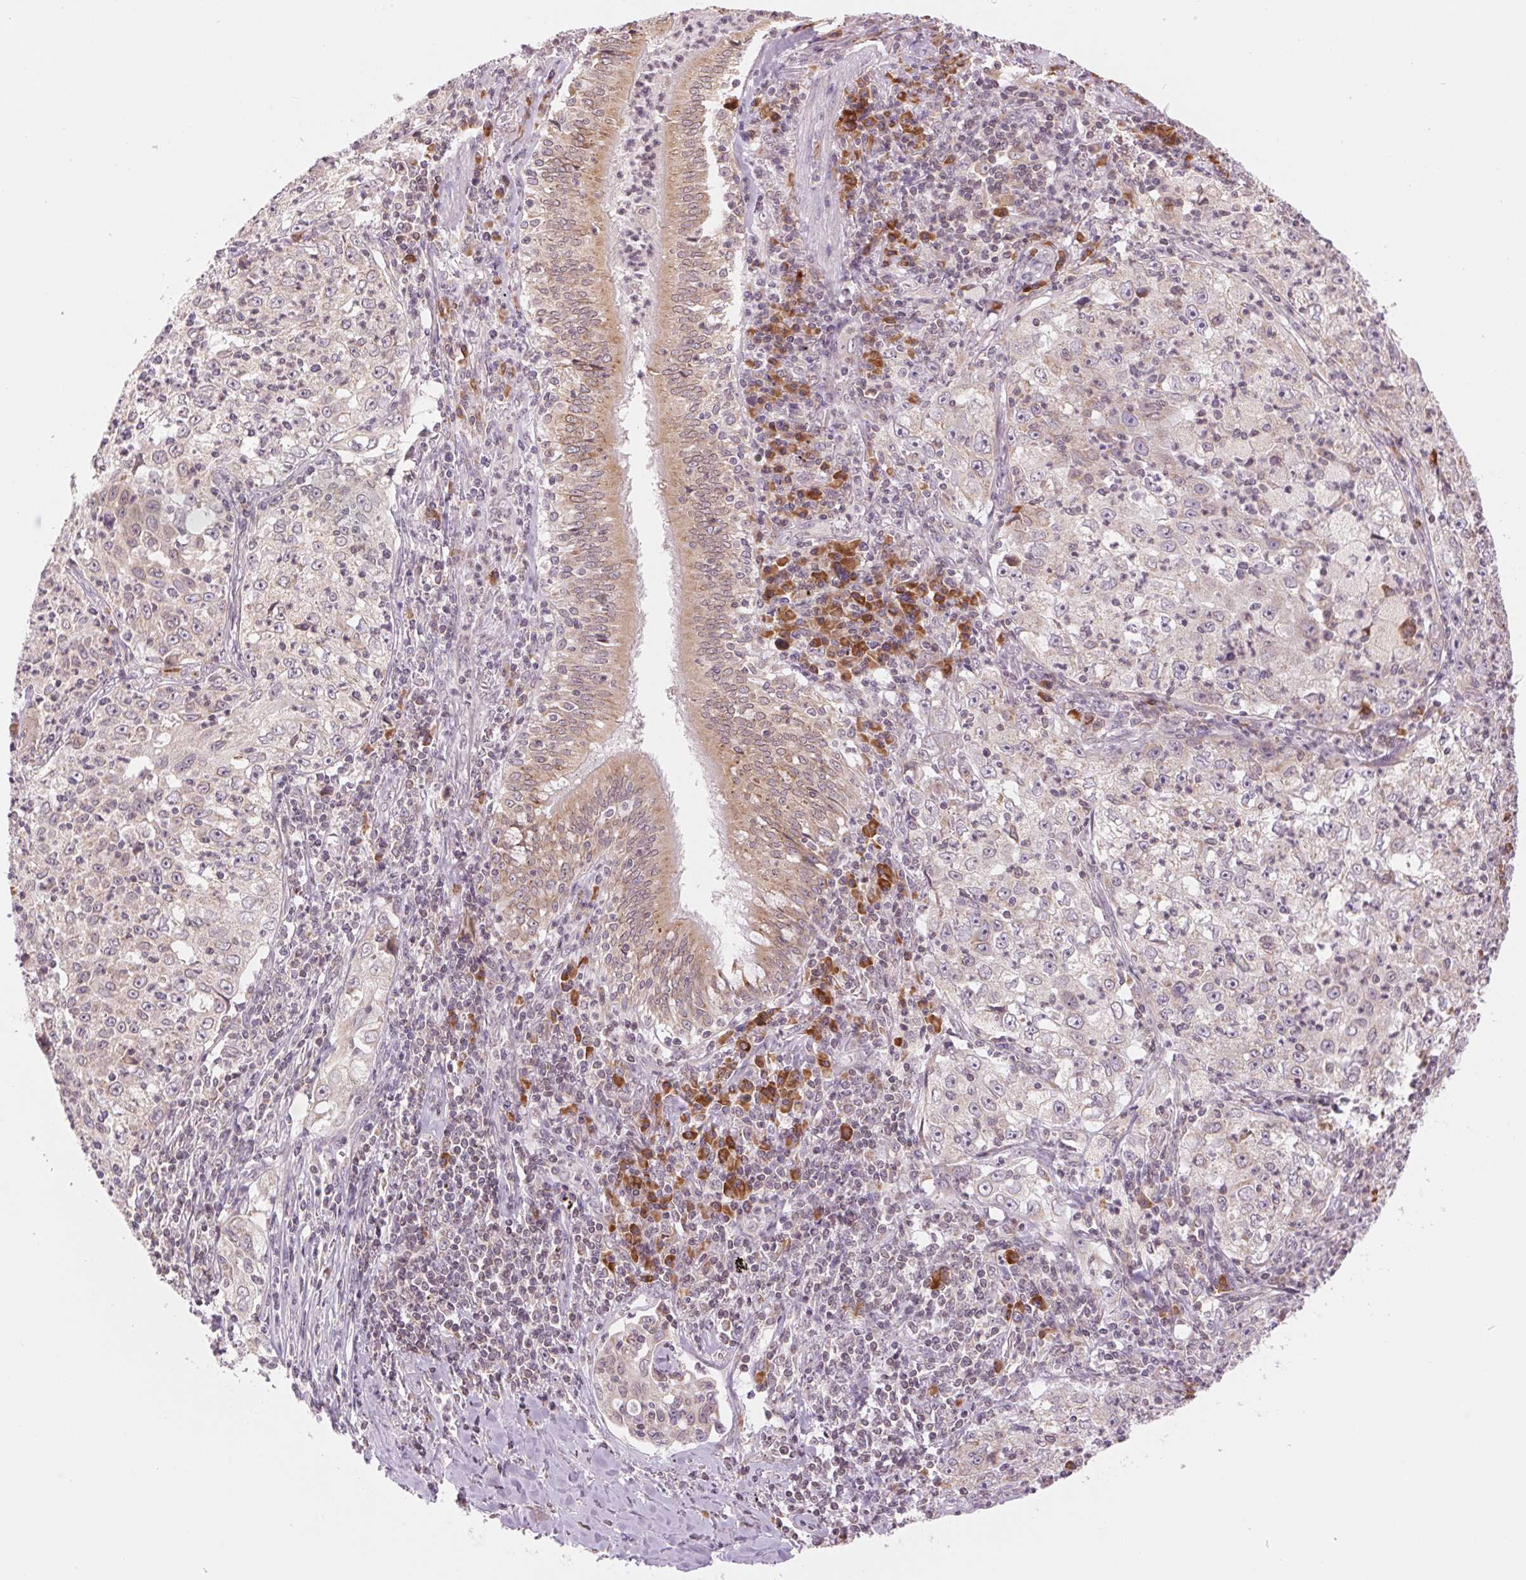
{"staining": {"intensity": "negative", "quantity": "none", "location": "none"}, "tissue": "lung cancer", "cell_type": "Tumor cells", "image_type": "cancer", "snomed": [{"axis": "morphology", "description": "Squamous cell carcinoma, NOS"}, {"axis": "topography", "description": "Lung"}], "caption": "There is no significant staining in tumor cells of lung cancer. (DAB (3,3'-diaminobenzidine) immunohistochemistry (IHC) visualized using brightfield microscopy, high magnification).", "gene": "TECR", "patient": {"sex": "male", "age": 71}}